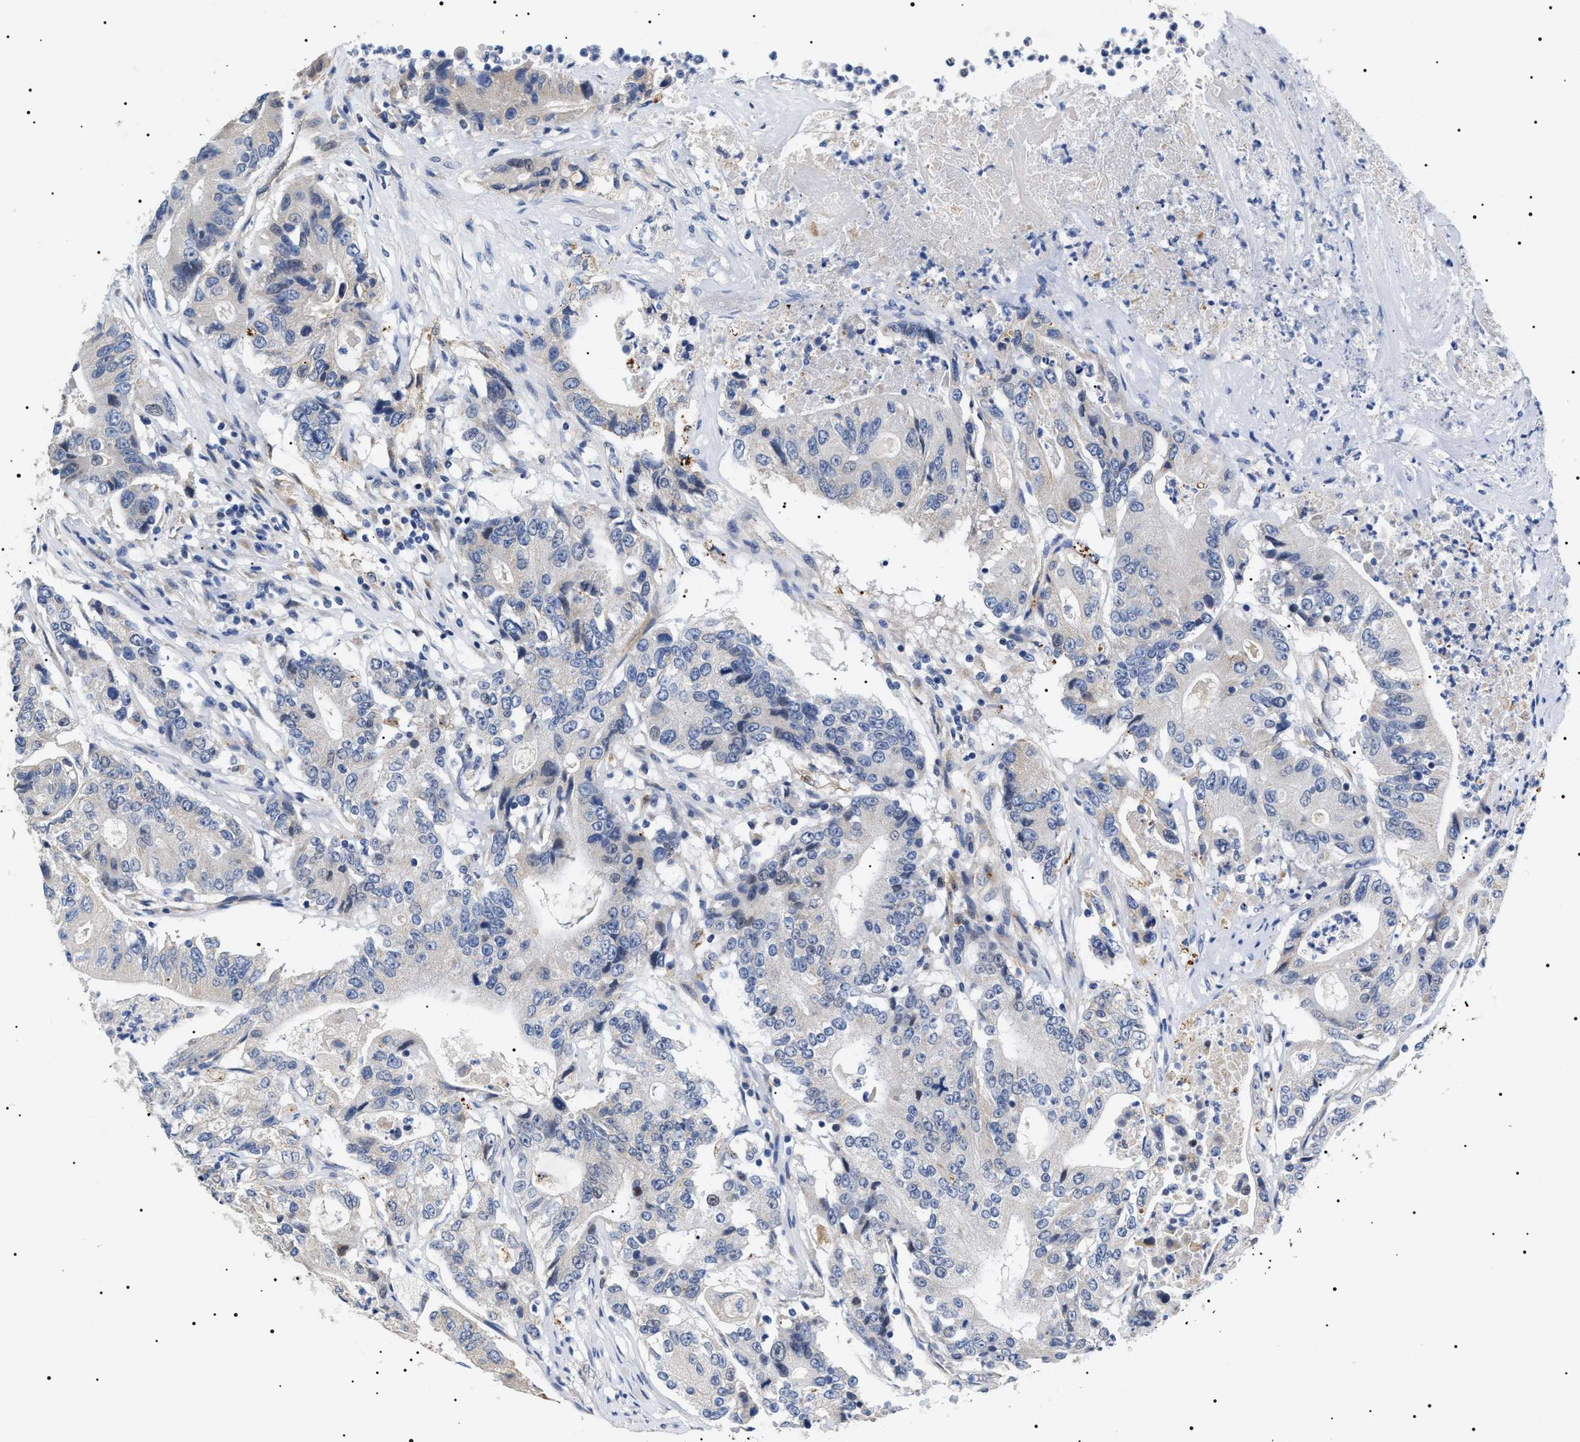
{"staining": {"intensity": "weak", "quantity": "<25%", "location": "cytoplasmic/membranous"}, "tissue": "colorectal cancer", "cell_type": "Tumor cells", "image_type": "cancer", "snomed": [{"axis": "morphology", "description": "Adenocarcinoma, NOS"}, {"axis": "topography", "description": "Colon"}], "caption": "An immunohistochemistry micrograph of colorectal cancer (adenocarcinoma) is shown. There is no staining in tumor cells of colorectal cancer (adenocarcinoma). The staining was performed using DAB (3,3'-diaminobenzidine) to visualize the protein expression in brown, while the nuclei were stained in blue with hematoxylin (Magnification: 20x).", "gene": "TMEM222", "patient": {"sex": "female", "age": 77}}